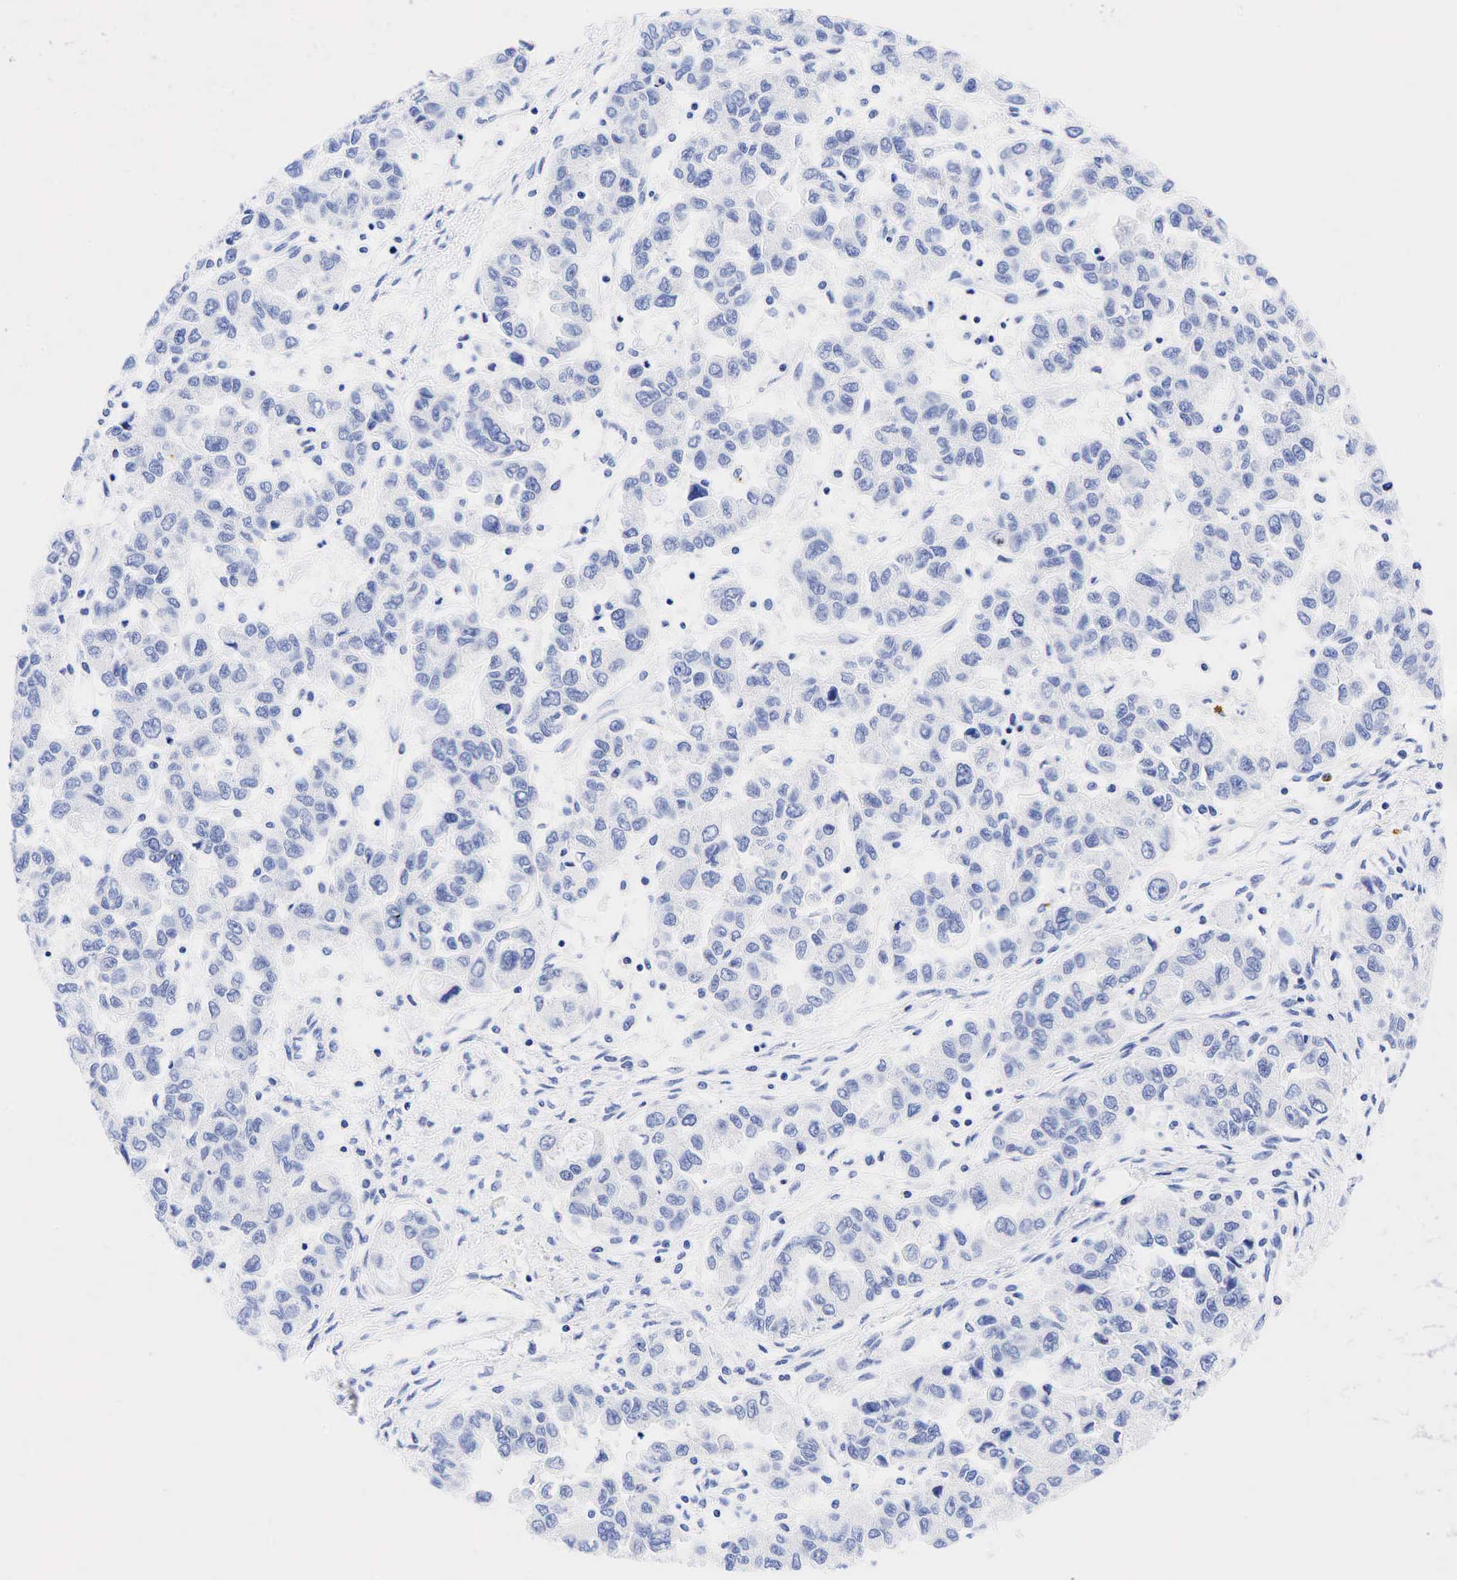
{"staining": {"intensity": "negative", "quantity": "none", "location": "none"}, "tissue": "ovarian cancer", "cell_type": "Tumor cells", "image_type": "cancer", "snomed": [{"axis": "morphology", "description": "Cystadenocarcinoma, serous, NOS"}, {"axis": "topography", "description": "Ovary"}], "caption": "Immunohistochemistry micrograph of neoplastic tissue: human ovarian serous cystadenocarcinoma stained with DAB (3,3'-diaminobenzidine) displays no significant protein expression in tumor cells.", "gene": "CD79A", "patient": {"sex": "female", "age": 84}}